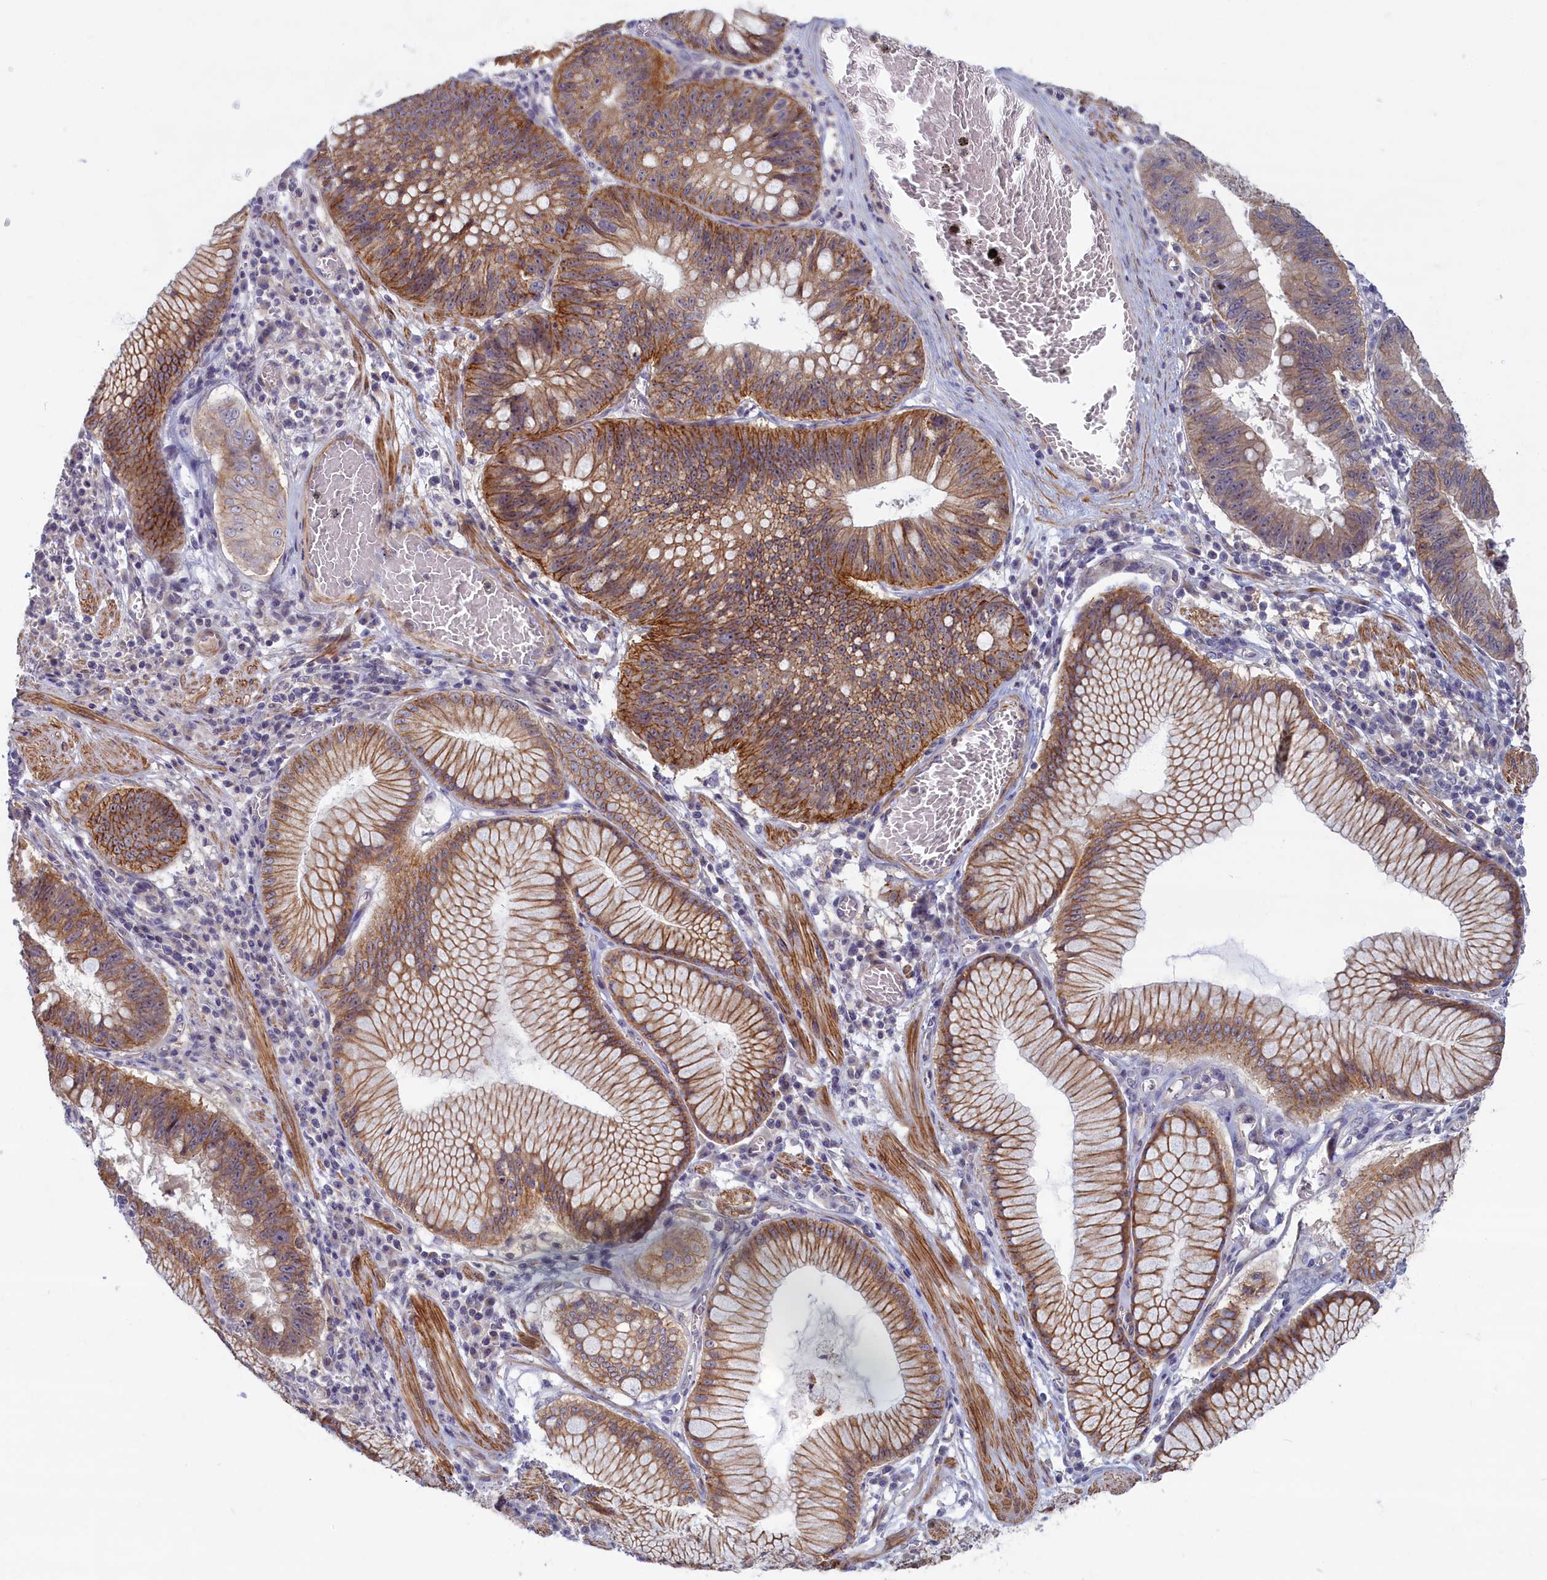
{"staining": {"intensity": "moderate", "quantity": ">75%", "location": "cytoplasmic/membranous"}, "tissue": "stomach cancer", "cell_type": "Tumor cells", "image_type": "cancer", "snomed": [{"axis": "morphology", "description": "Adenocarcinoma, NOS"}, {"axis": "topography", "description": "Stomach"}], "caption": "Immunohistochemistry photomicrograph of neoplastic tissue: stomach adenocarcinoma stained using immunohistochemistry displays medium levels of moderate protein expression localized specifically in the cytoplasmic/membranous of tumor cells, appearing as a cytoplasmic/membranous brown color.", "gene": "TRPM4", "patient": {"sex": "male", "age": 59}}